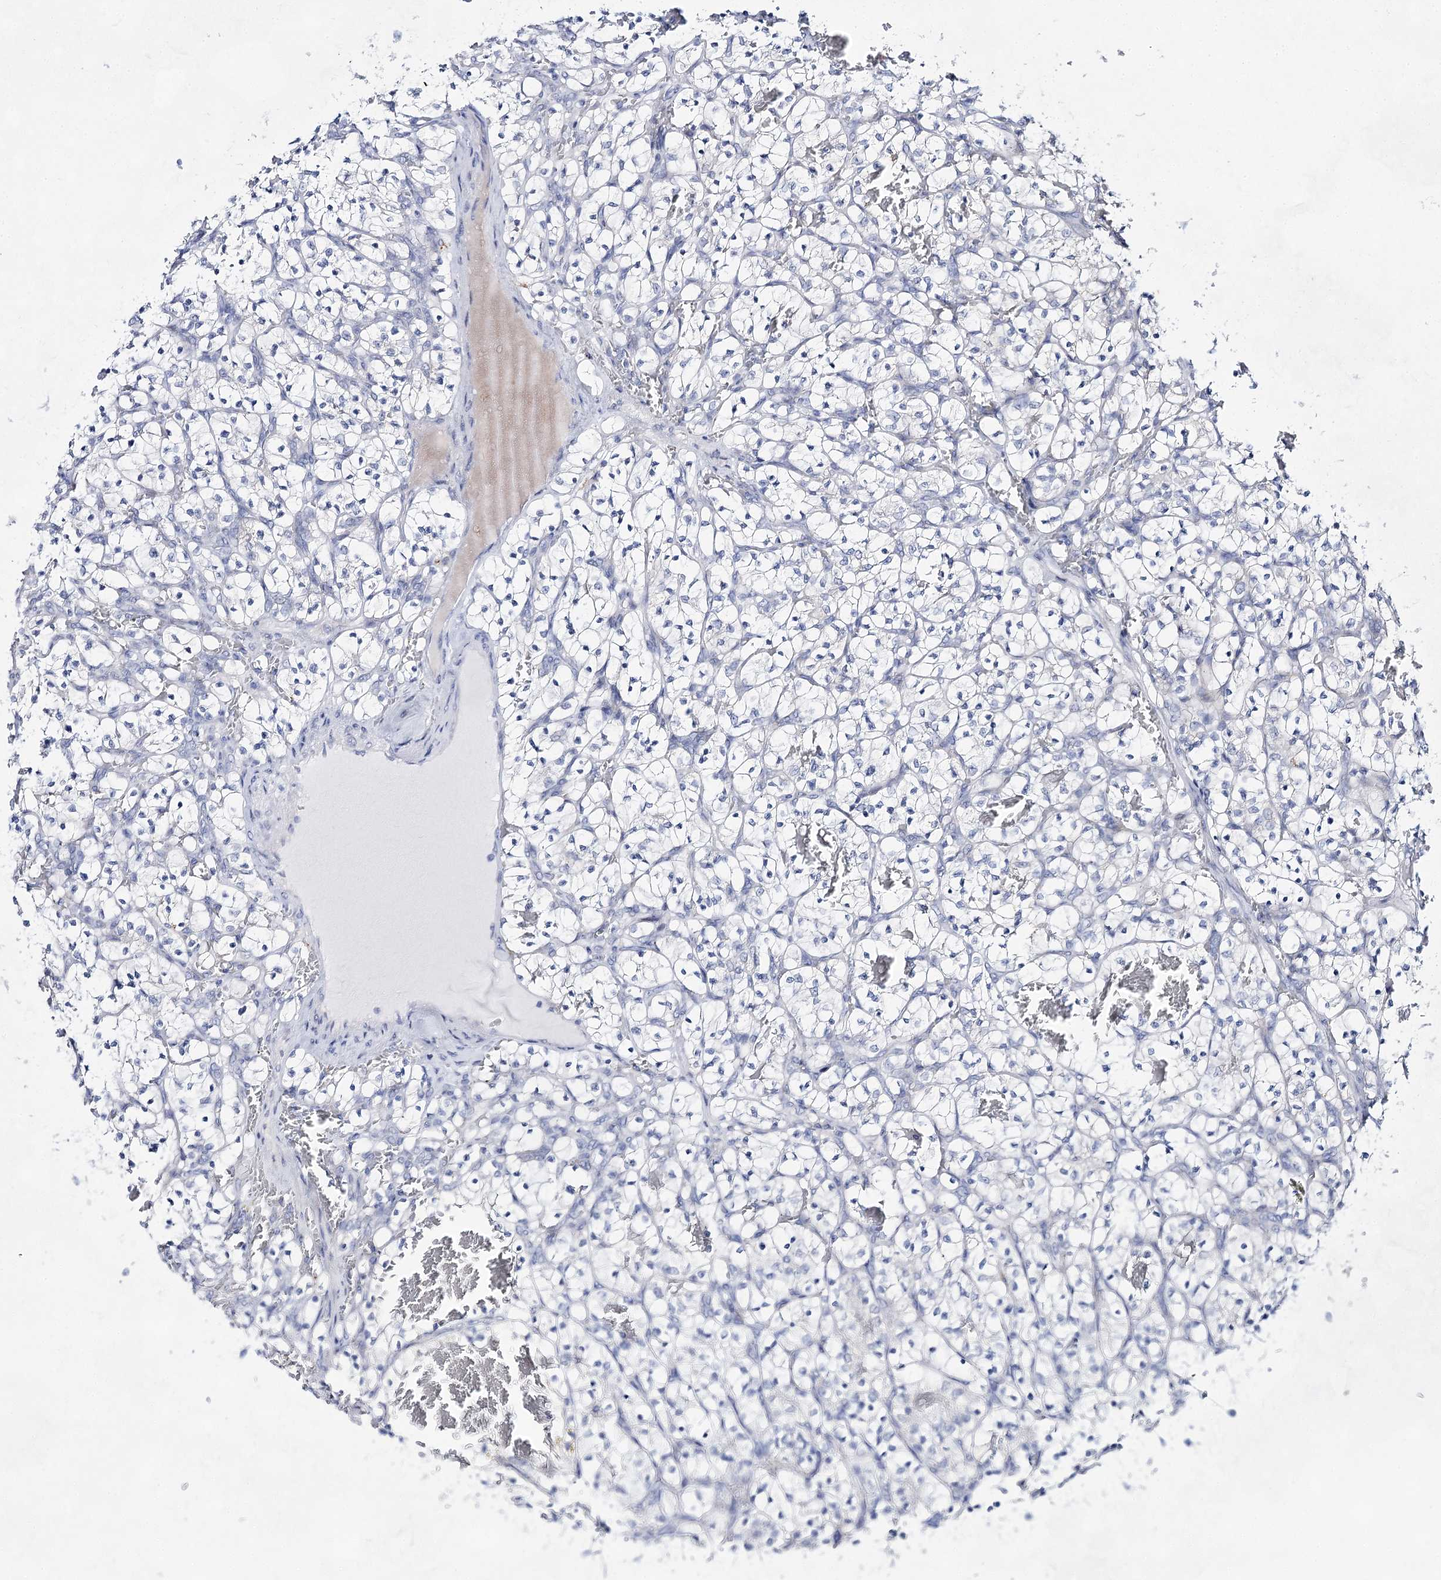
{"staining": {"intensity": "negative", "quantity": "none", "location": "none"}, "tissue": "renal cancer", "cell_type": "Tumor cells", "image_type": "cancer", "snomed": [{"axis": "morphology", "description": "Adenocarcinoma, NOS"}, {"axis": "topography", "description": "Kidney"}], "caption": "This micrograph is of renal cancer stained with IHC to label a protein in brown with the nuclei are counter-stained blue. There is no expression in tumor cells. Brightfield microscopy of IHC stained with DAB (3,3'-diaminobenzidine) (brown) and hematoxylin (blue), captured at high magnification.", "gene": "BPHL", "patient": {"sex": "female", "age": 57}}